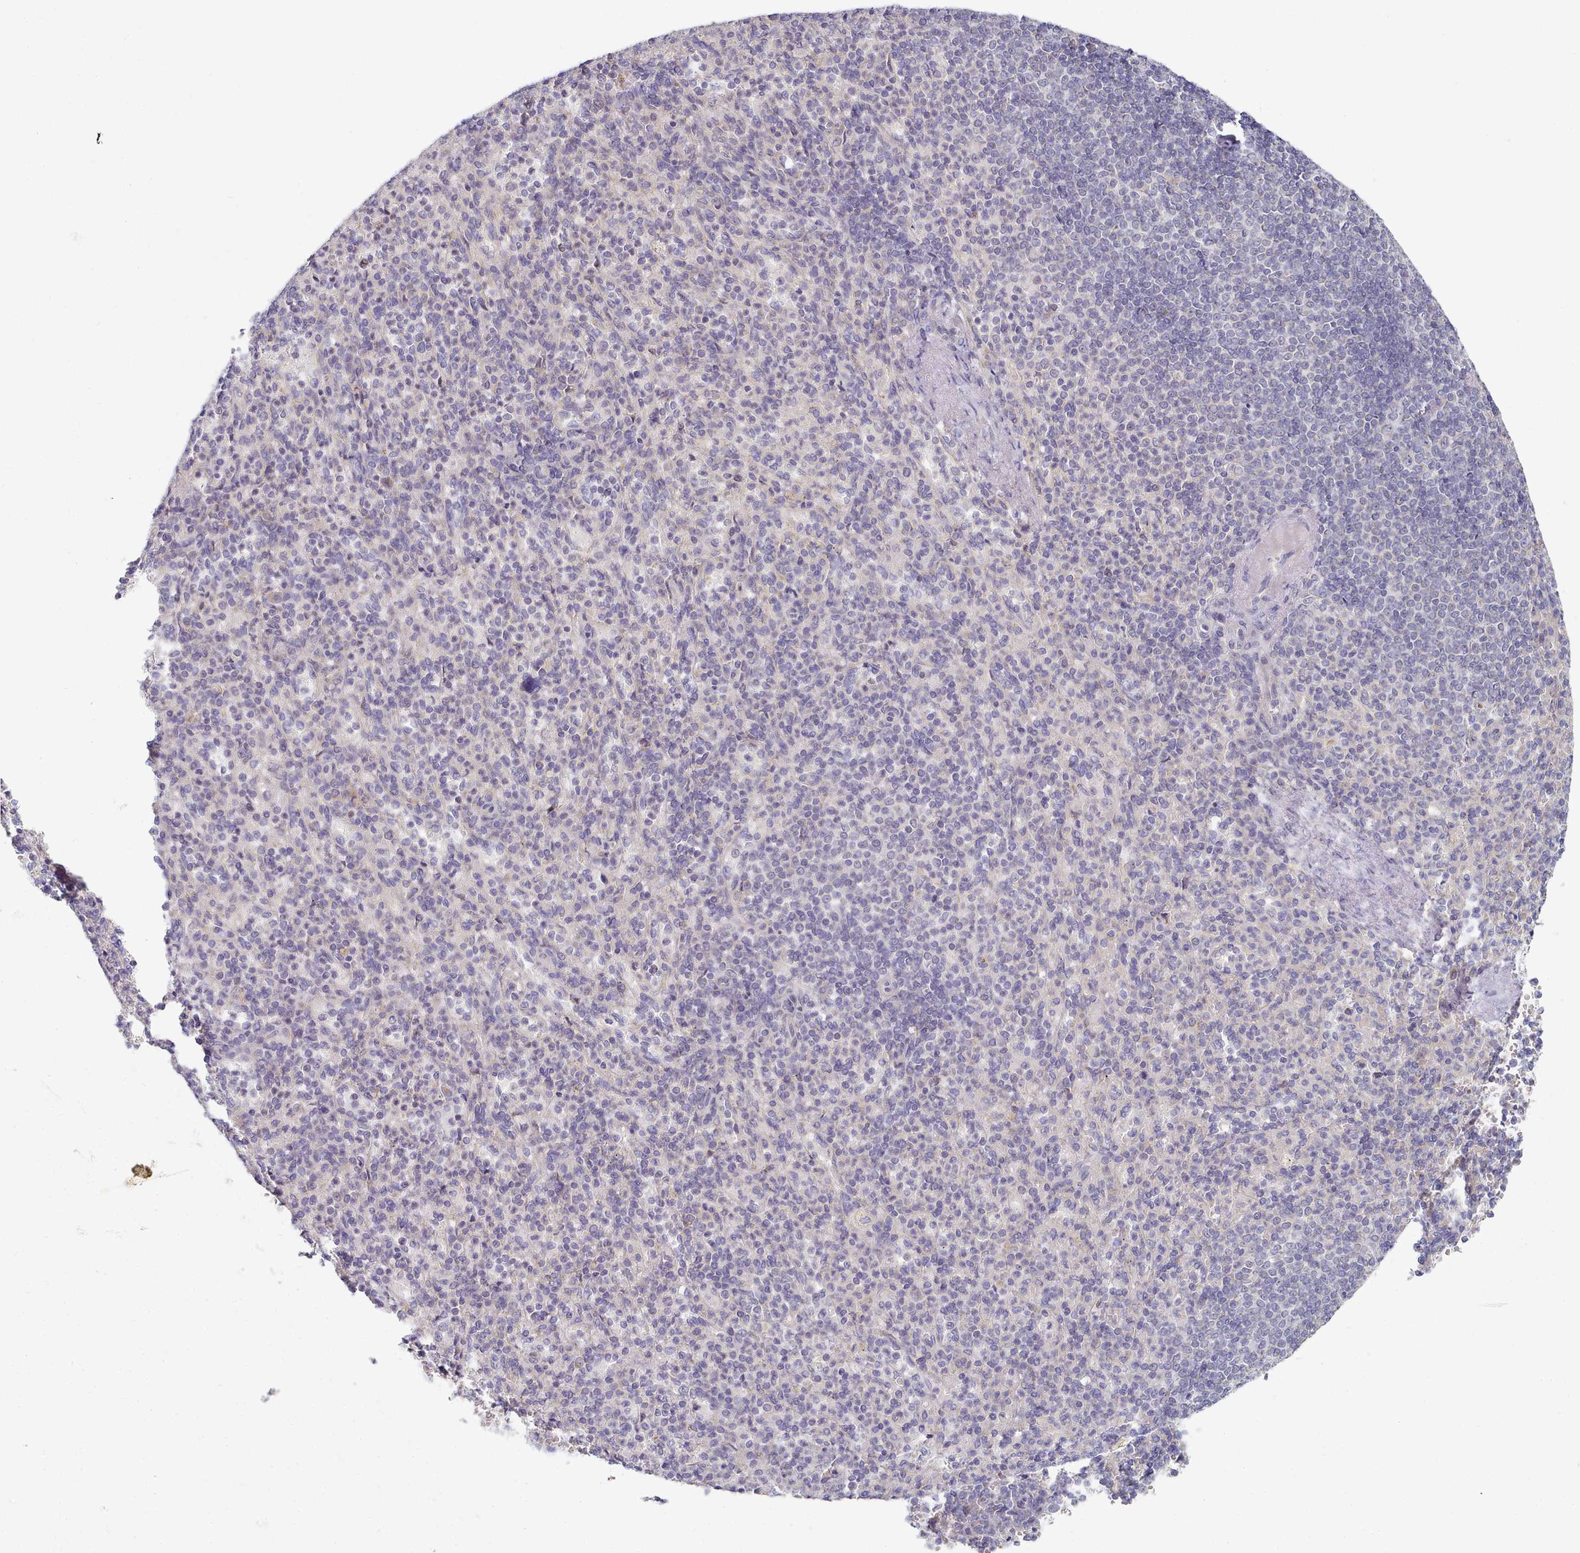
{"staining": {"intensity": "negative", "quantity": "none", "location": "none"}, "tissue": "spleen", "cell_type": "Cells in red pulp", "image_type": "normal", "snomed": [{"axis": "morphology", "description": "Normal tissue, NOS"}, {"axis": "topography", "description": "Spleen"}], "caption": "Cells in red pulp show no significant protein staining in unremarkable spleen. (IHC, brightfield microscopy, high magnification).", "gene": "TYW1B", "patient": {"sex": "female", "age": 74}}